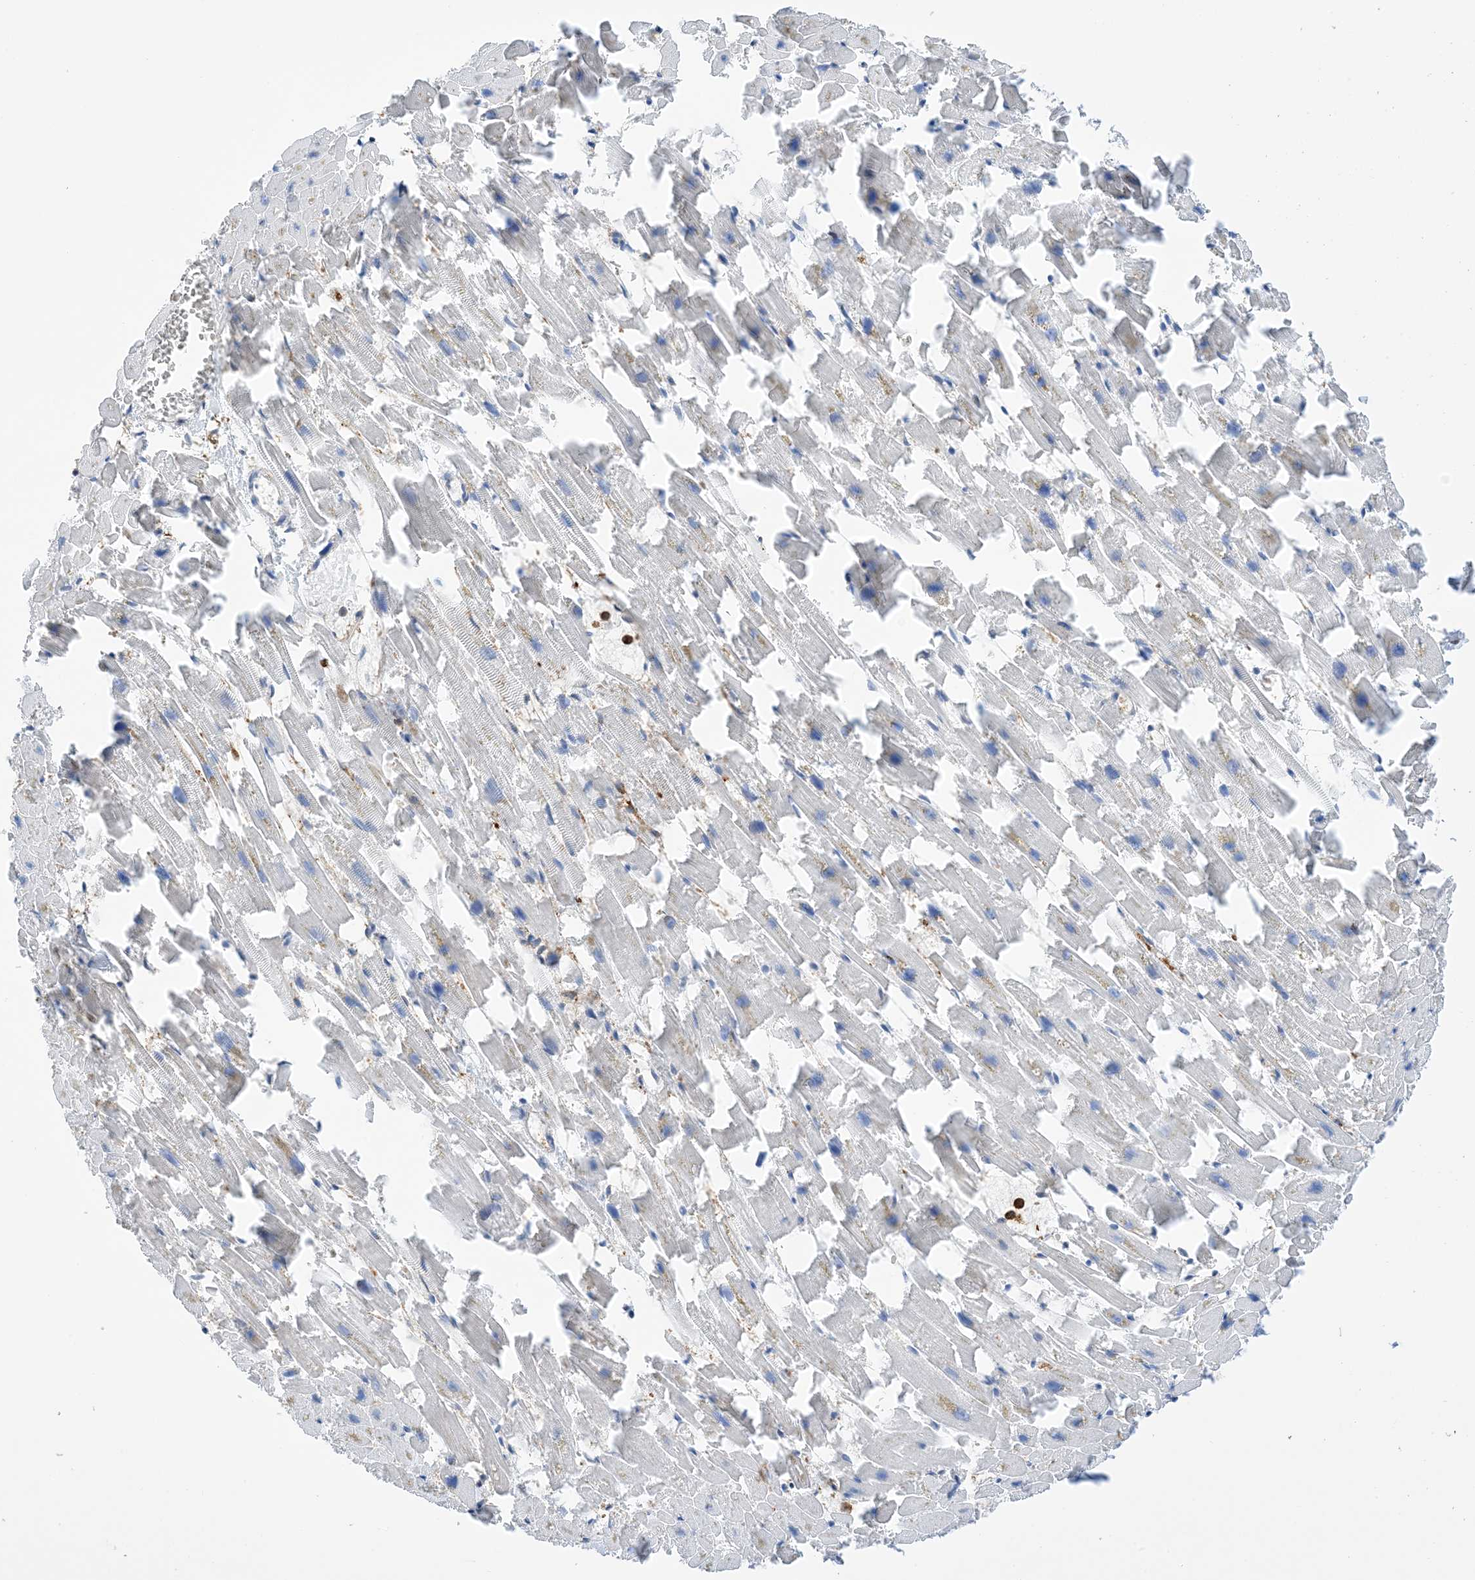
{"staining": {"intensity": "negative", "quantity": "none", "location": "none"}, "tissue": "heart muscle", "cell_type": "Cardiomyocytes", "image_type": "normal", "snomed": [{"axis": "morphology", "description": "Normal tissue, NOS"}, {"axis": "topography", "description": "Heart"}], "caption": "IHC photomicrograph of unremarkable heart muscle: human heart muscle stained with DAB (3,3'-diaminobenzidine) exhibits no significant protein staining in cardiomyocytes.", "gene": "ANXA1", "patient": {"sex": "female", "age": 64}}